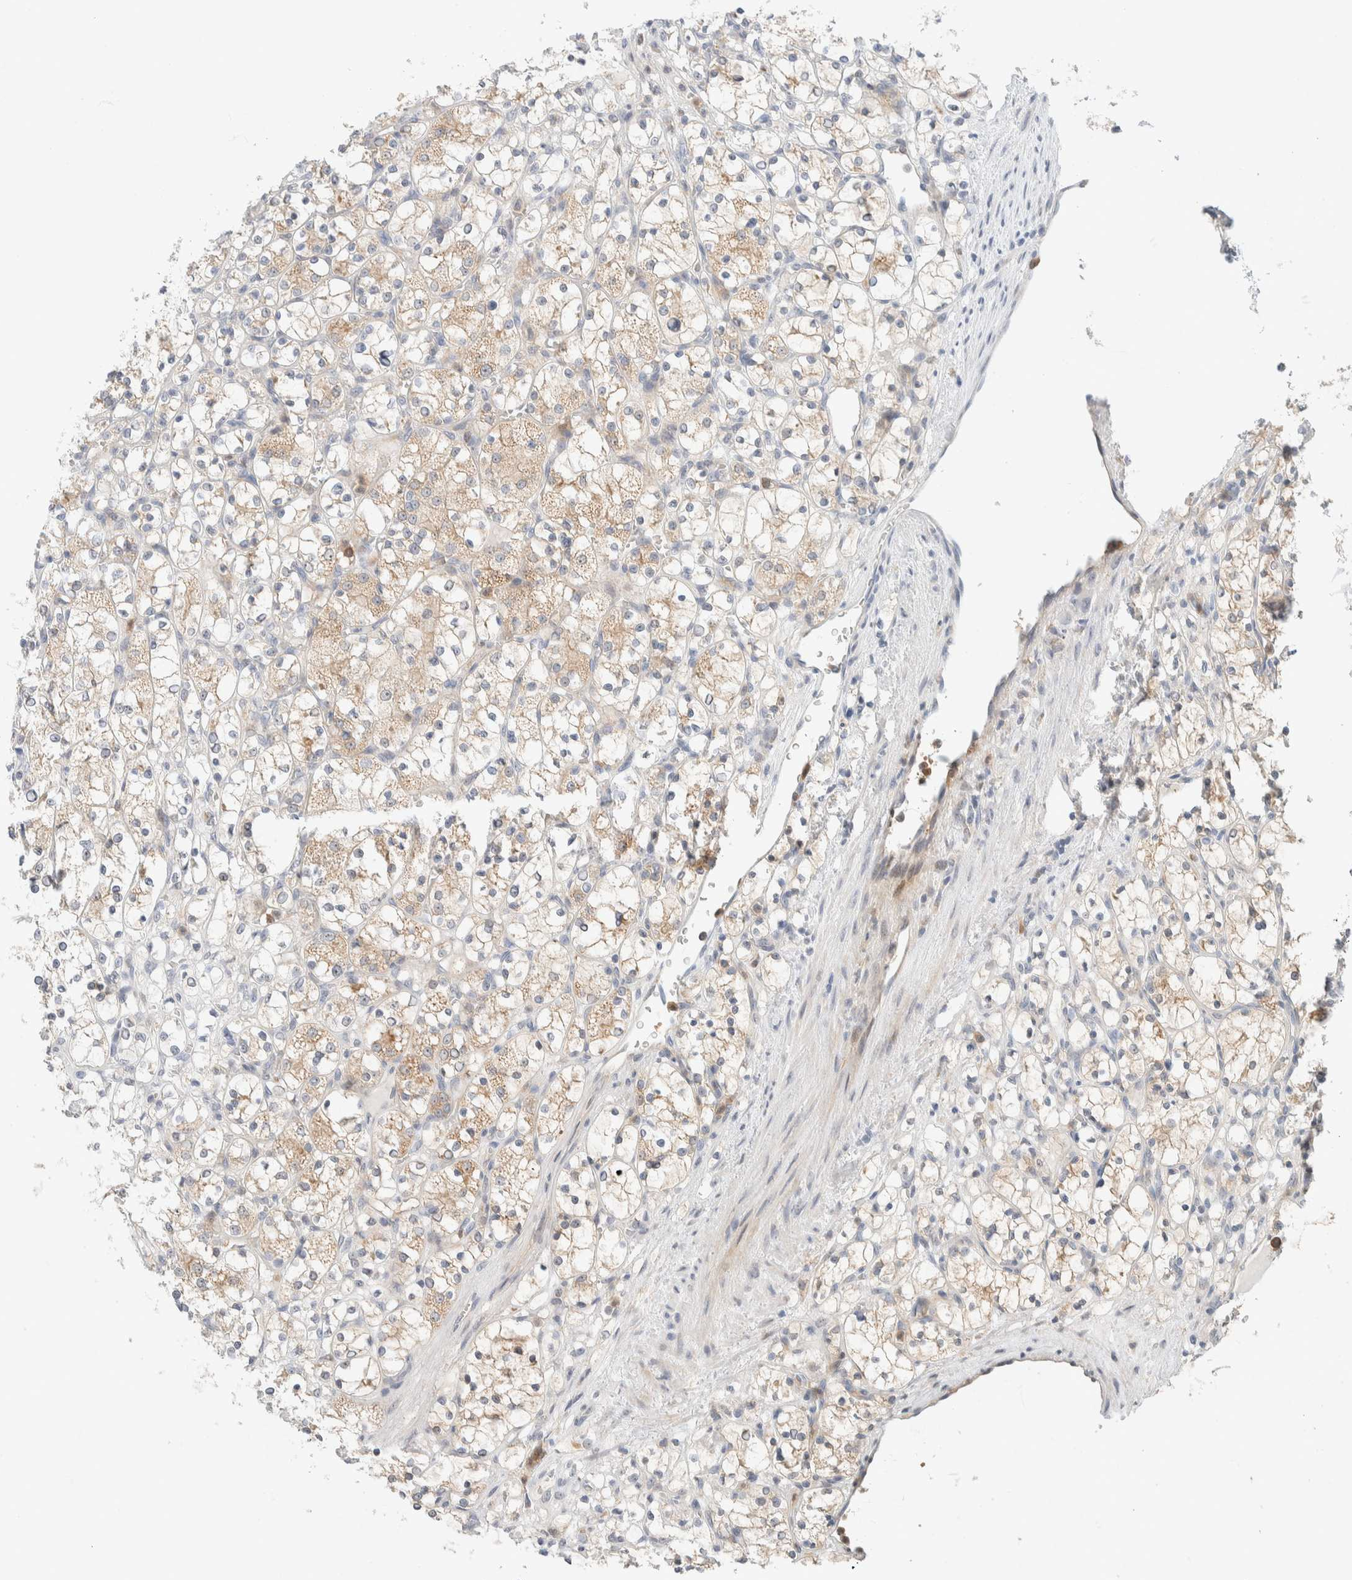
{"staining": {"intensity": "weak", "quantity": ">75%", "location": "cytoplasmic/membranous"}, "tissue": "renal cancer", "cell_type": "Tumor cells", "image_type": "cancer", "snomed": [{"axis": "morphology", "description": "Adenocarcinoma, NOS"}, {"axis": "topography", "description": "Kidney"}], "caption": "Immunohistochemistry (IHC) photomicrograph of human renal adenocarcinoma stained for a protein (brown), which displays low levels of weak cytoplasmic/membranous positivity in about >75% of tumor cells.", "gene": "HDHD3", "patient": {"sex": "female", "age": 69}}